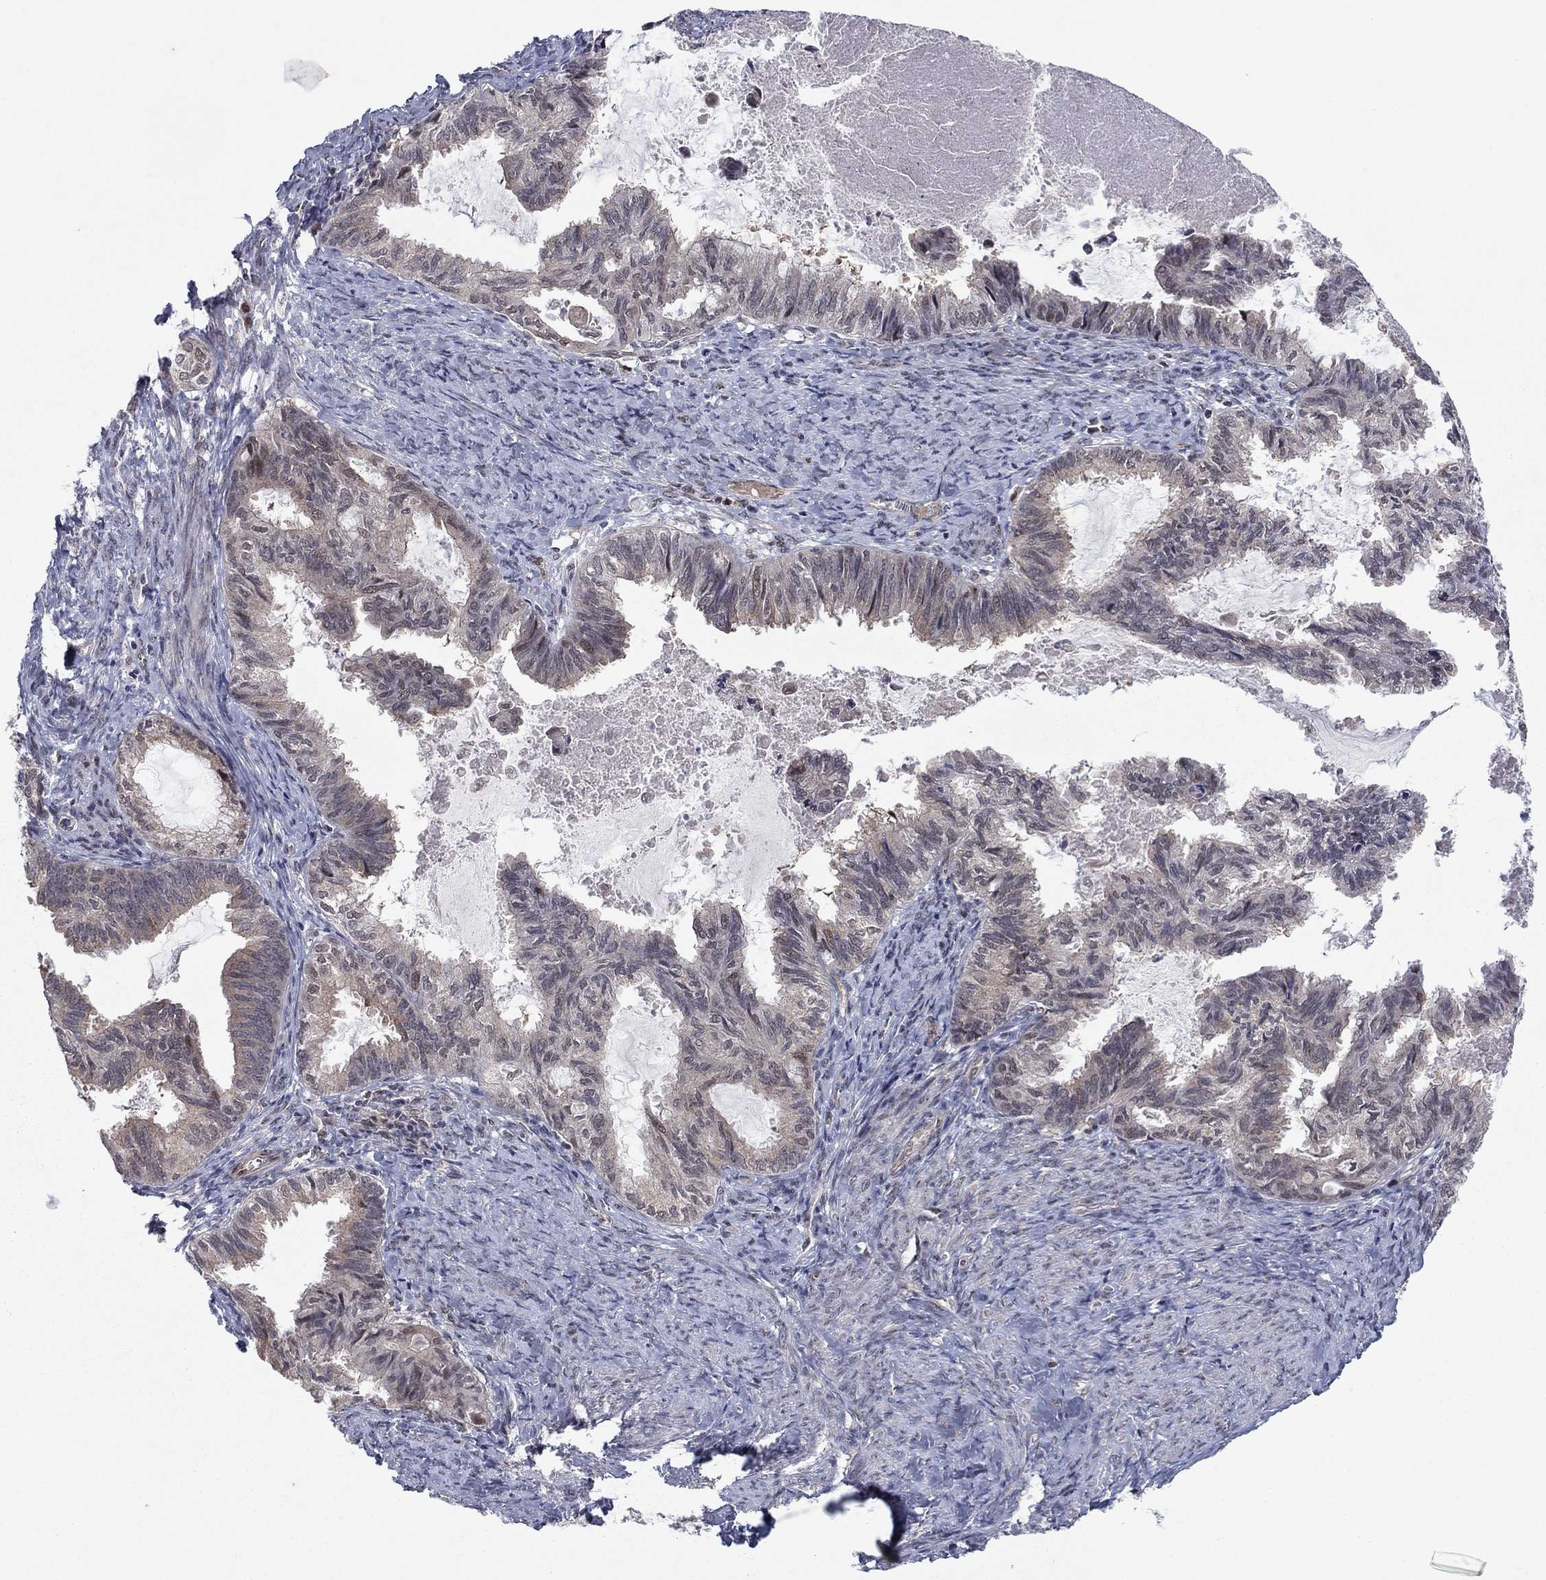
{"staining": {"intensity": "weak", "quantity": "<25%", "location": "cytoplasmic/membranous"}, "tissue": "endometrial cancer", "cell_type": "Tumor cells", "image_type": "cancer", "snomed": [{"axis": "morphology", "description": "Adenocarcinoma, NOS"}, {"axis": "topography", "description": "Endometrium"}], "caption": "Immunohistochemical staining of endometrial cancer exhibits no significant positivity in tumor cells. (DAB immunohistochemistry (IHC) visualized using brightfield microscopy, high magnification).", "gene": "PSMC1", "patient": {"sex": "female", "age": 86}}